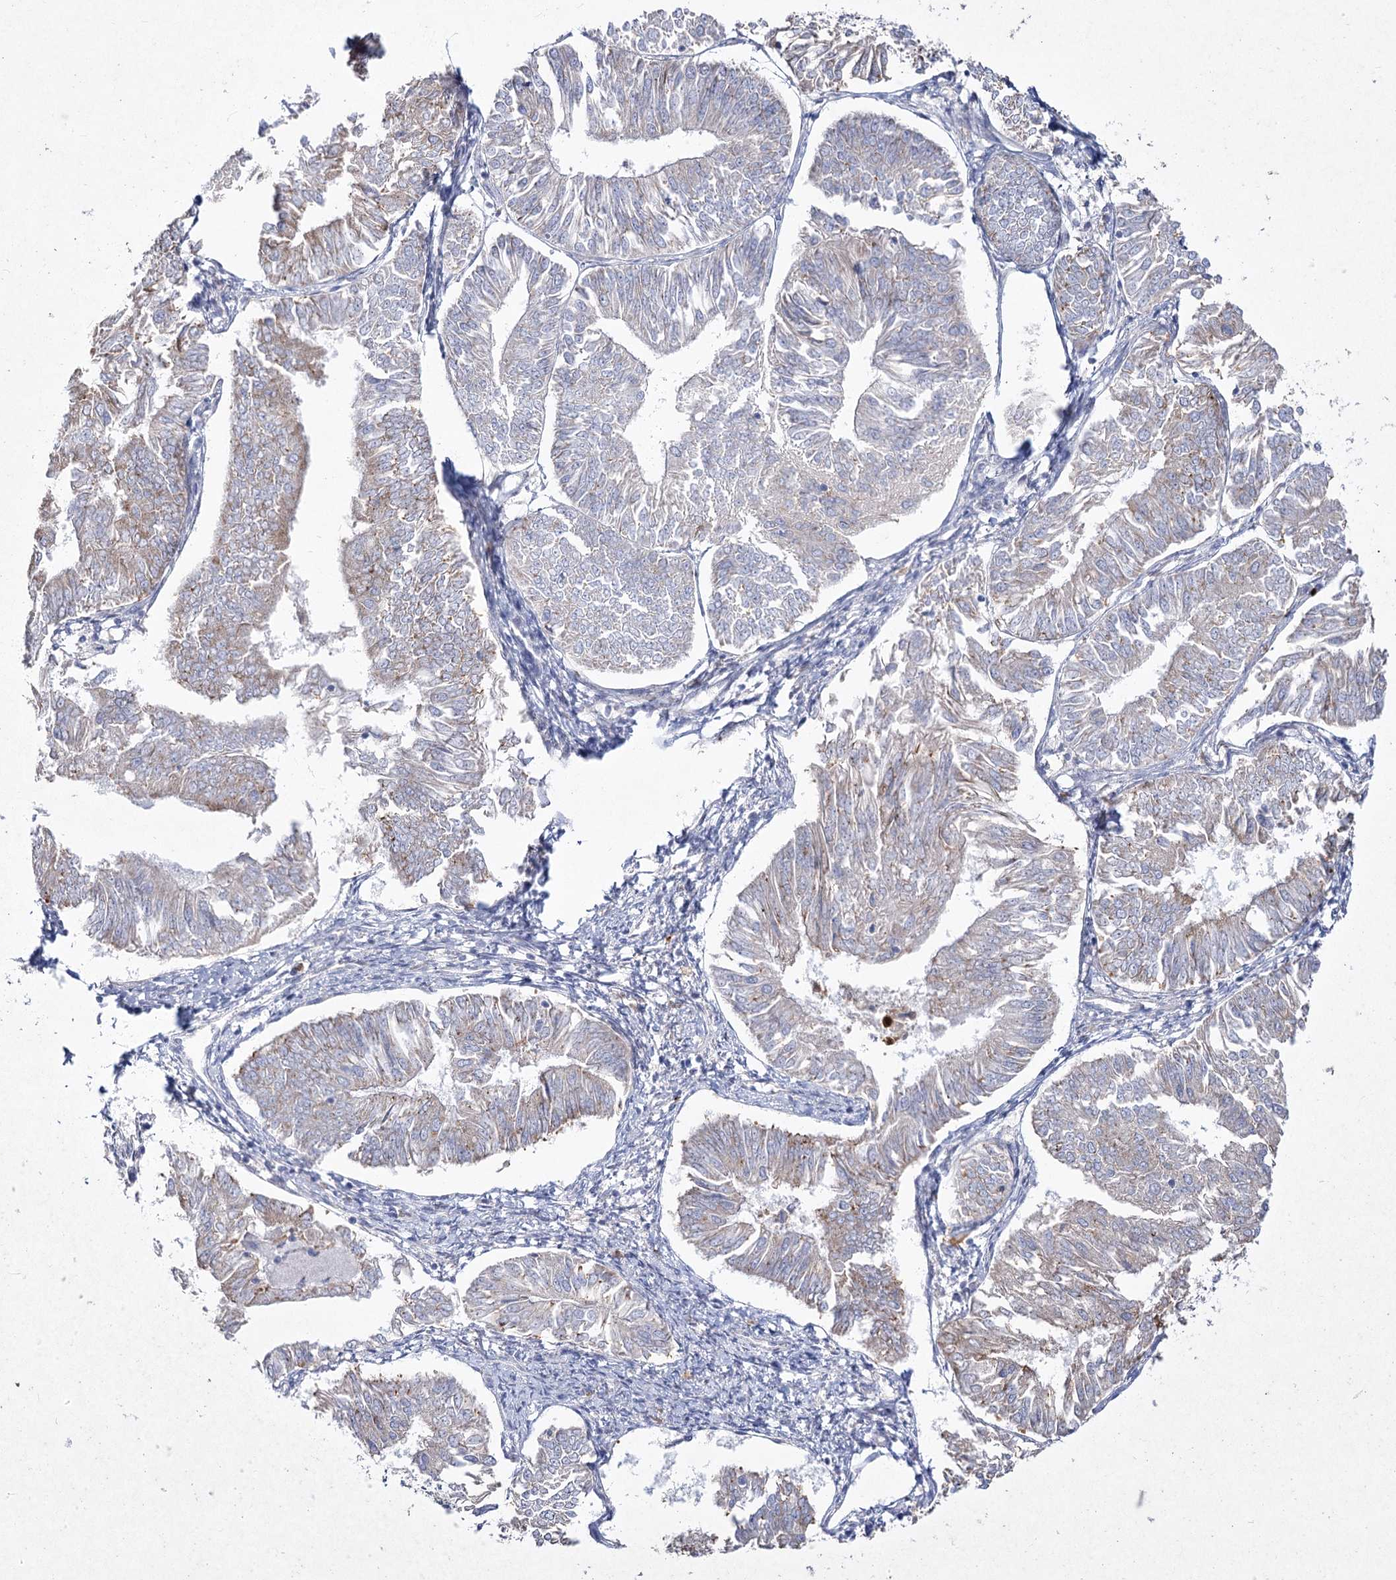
{"staining": {"intensity": "moderate", "quantity": "<25%", "location": "cytoplasmic/membranous"}, "tissue": "endometrial cancer", "cell_type": "Tumor cells", "image_type": "cancer", "snomed": [{"axis": "morphology", "description": "Adenocarcinoma, NOS"}, {"axis": "topography", "description": "Endometrium"}], "caption": "This photomicrograph displays immunohistochemistry staining of adenocarcinoma (endometrial), with low moderate cytoplasmic/membranous expression in about <25% of tumor cells.", "gene": "NIPAL4", "patient": {"sex": "female", "age": 58}}